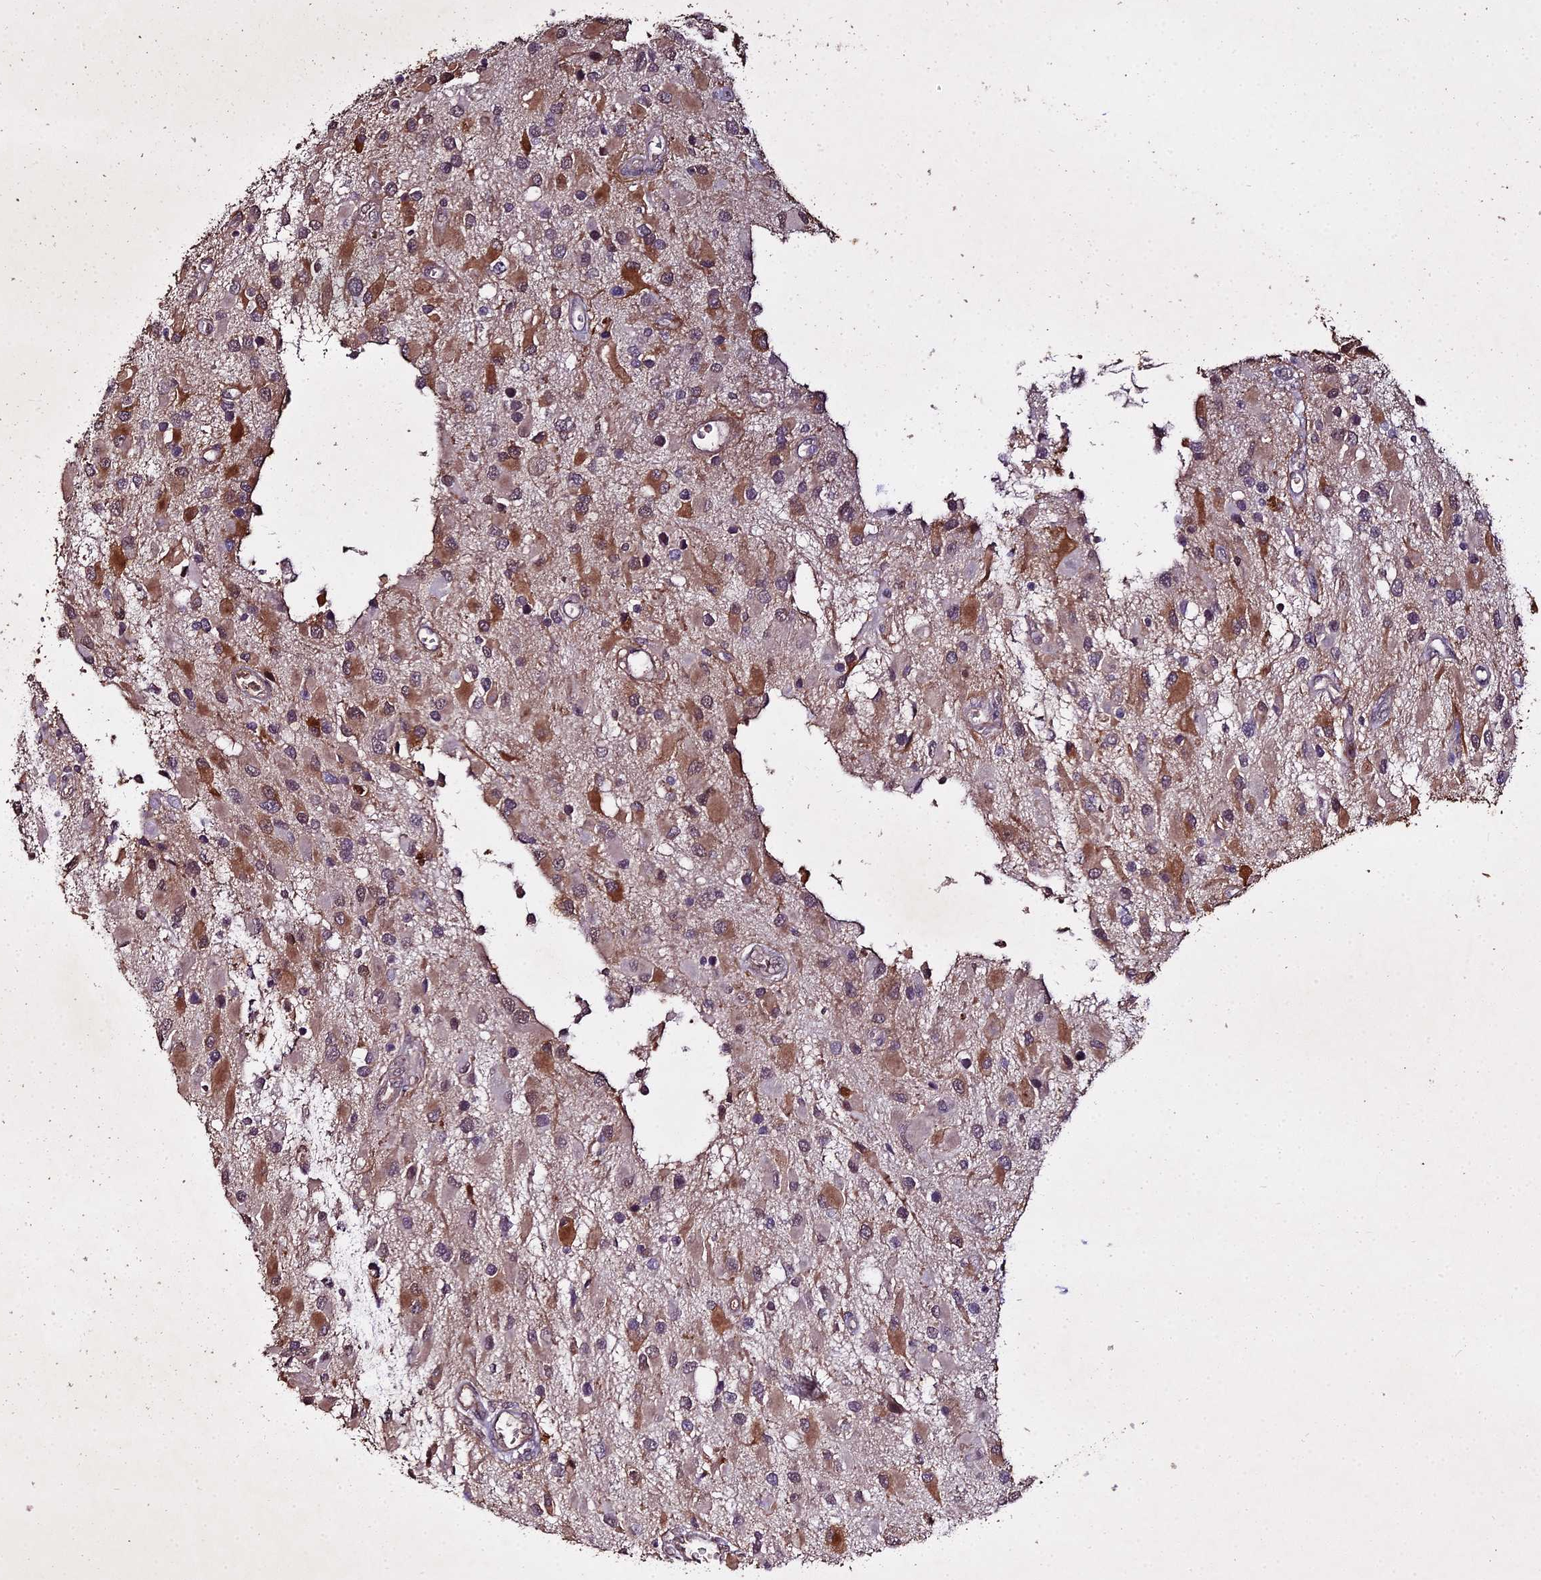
{"staining": {"intensity": "moderate", "quantity": ">75%", "location": "cytoplasmic/membranous"}, "tissue": "glioma", "cell_type": "Tumor cells", "image_type": "cancer", "snomed": [{"axis": "morphology", "description": "Glioma, malignant, High grade"}, {"axis": "topography", "description": "Brain"}], "caption": "An immunohistochemistry (IHC) micrograph of tumor tissue is shown. Protein staining in brown shows moderate cytoplasmic/membranous positivity in high-grade glioma (malignant) within tumor cells. The staining is performed using DAB (3,3'-diaminobenzidine) brown chromogen to label protein expression. The nuclei are counter-stained blue using hematoxylin.", "gene": "ZDBF2", "patient": {"sex": "male", "age": 53}}